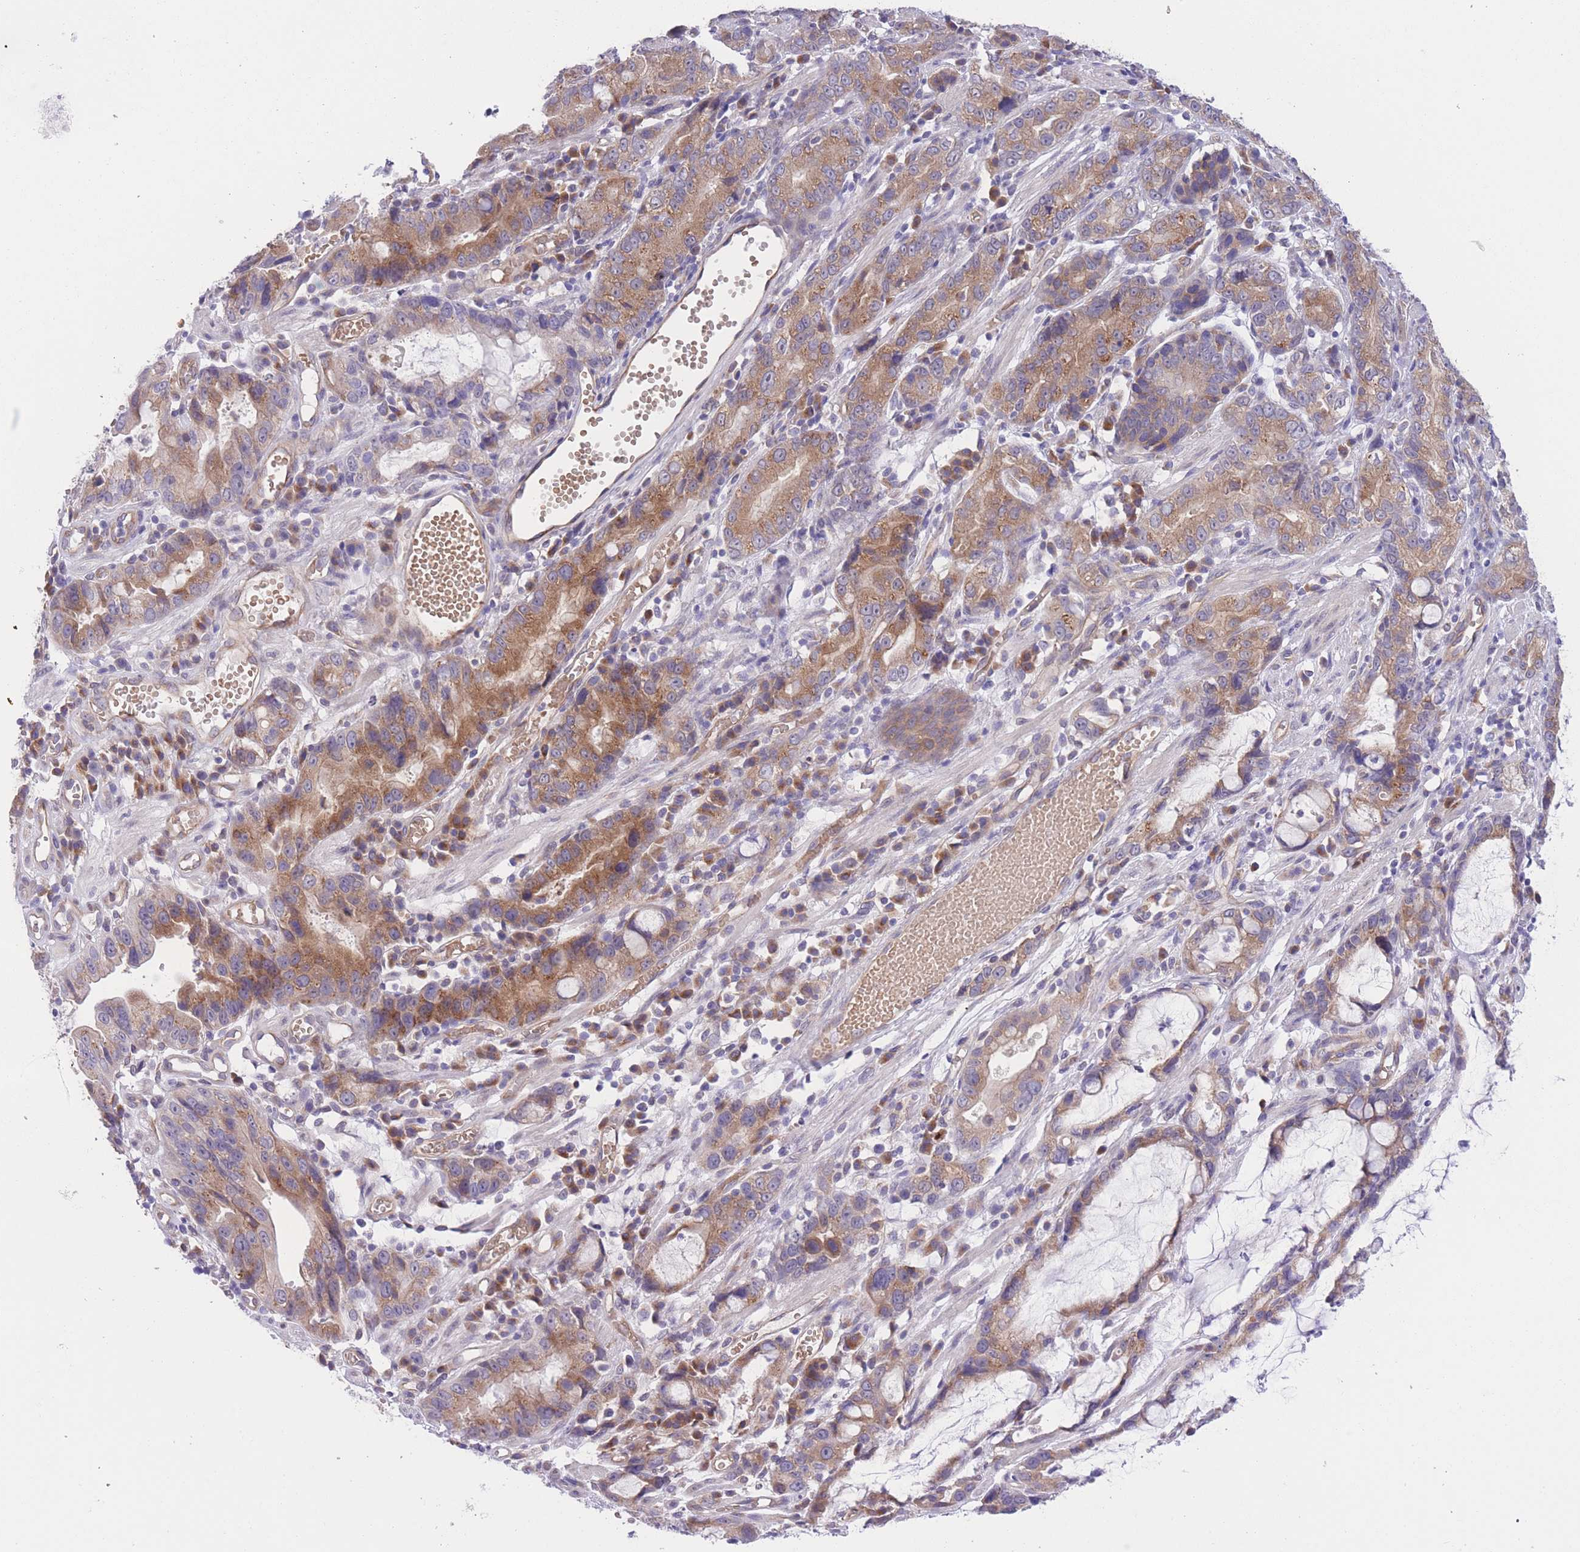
{"staining": {"intensity": "moderate", "quantity": ">75%", "location": "cytoplasmic/membranous"}, "tissue": "stomach cancer", "cell_type": "Tumor cells", "image_type": "cancer", "snomed": [{"axis": "morphology", "description": "Adenocarcinoma, NOS"}, {"axis": "topography", "description": "Stomach"}], "caption": "Immunohistochemistry (IHC) photomicrograph of neoplastic tissue: adenocarcinoma (stomach) stained using immunohistochemistry displays medium levels of moderate protein expression localized specifically in the cytoplasmic/membranous of tumor cells, appearing as a cytoplasmic/membranous brown color.", "gene": "WWOX", "patient": {"sex": "male", "age": 55}}